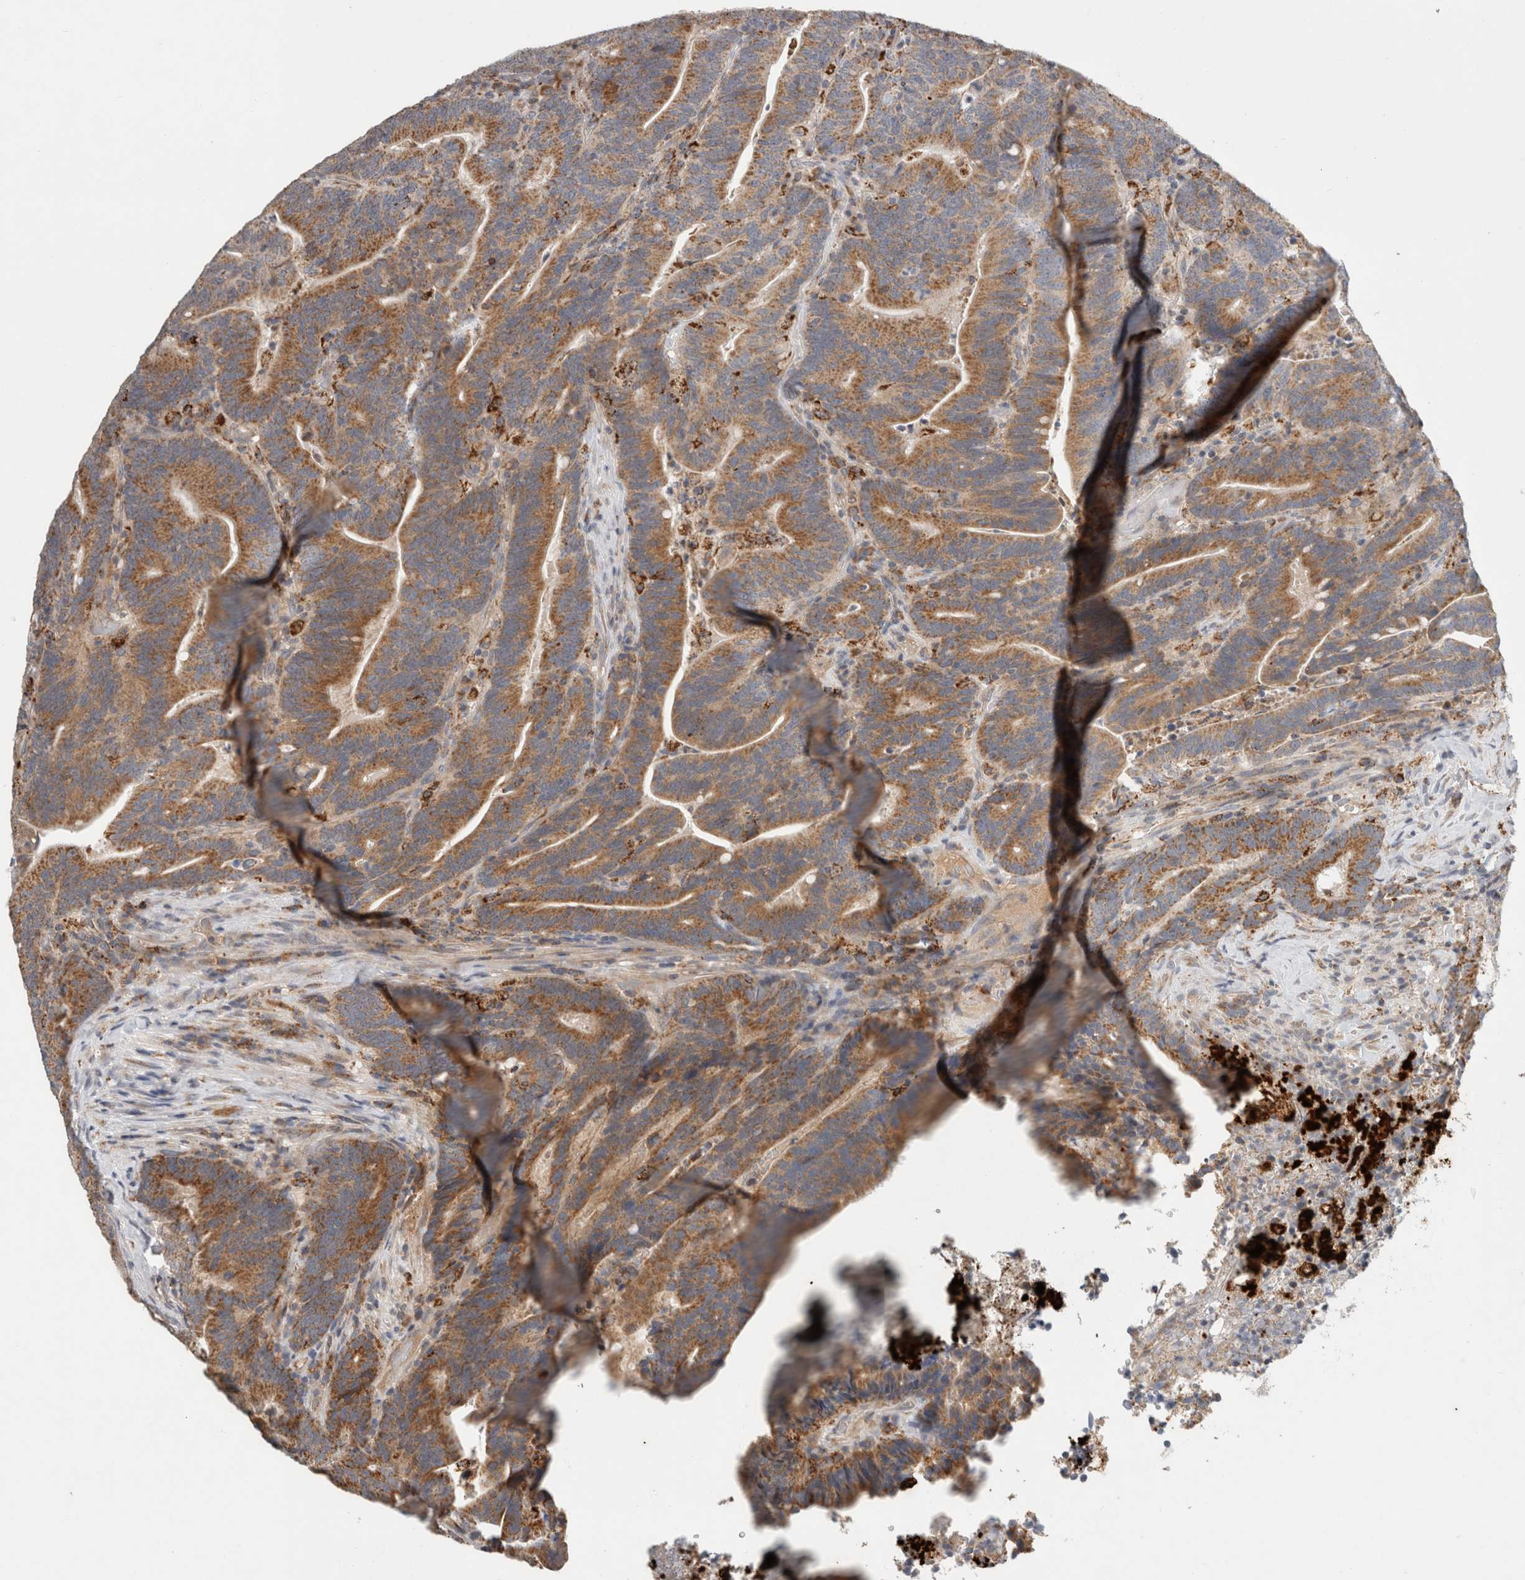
{"staining": {"intensity": "moderate", "quantity": ">75%", "location": "cytoplasmic/membranous"}, "tissue": "colorectal cancer", "cell_type": "Tumor cells", "image_type": "cancer", "snomed": [{"axis": "morphology", "description": "Adenocarcinoma, NOS"}, {"axis": "topography", "description": "Colon"}], "caption": "IHC micrograph of human colorectal adenocarcinoma stained for a protein (brown), which reveals medium levels of moderate cytoplasmic/membranous staining in about >75% of tumor cells.", "gene": "HROB", "patient": {"sex": "female", "age": 66}}